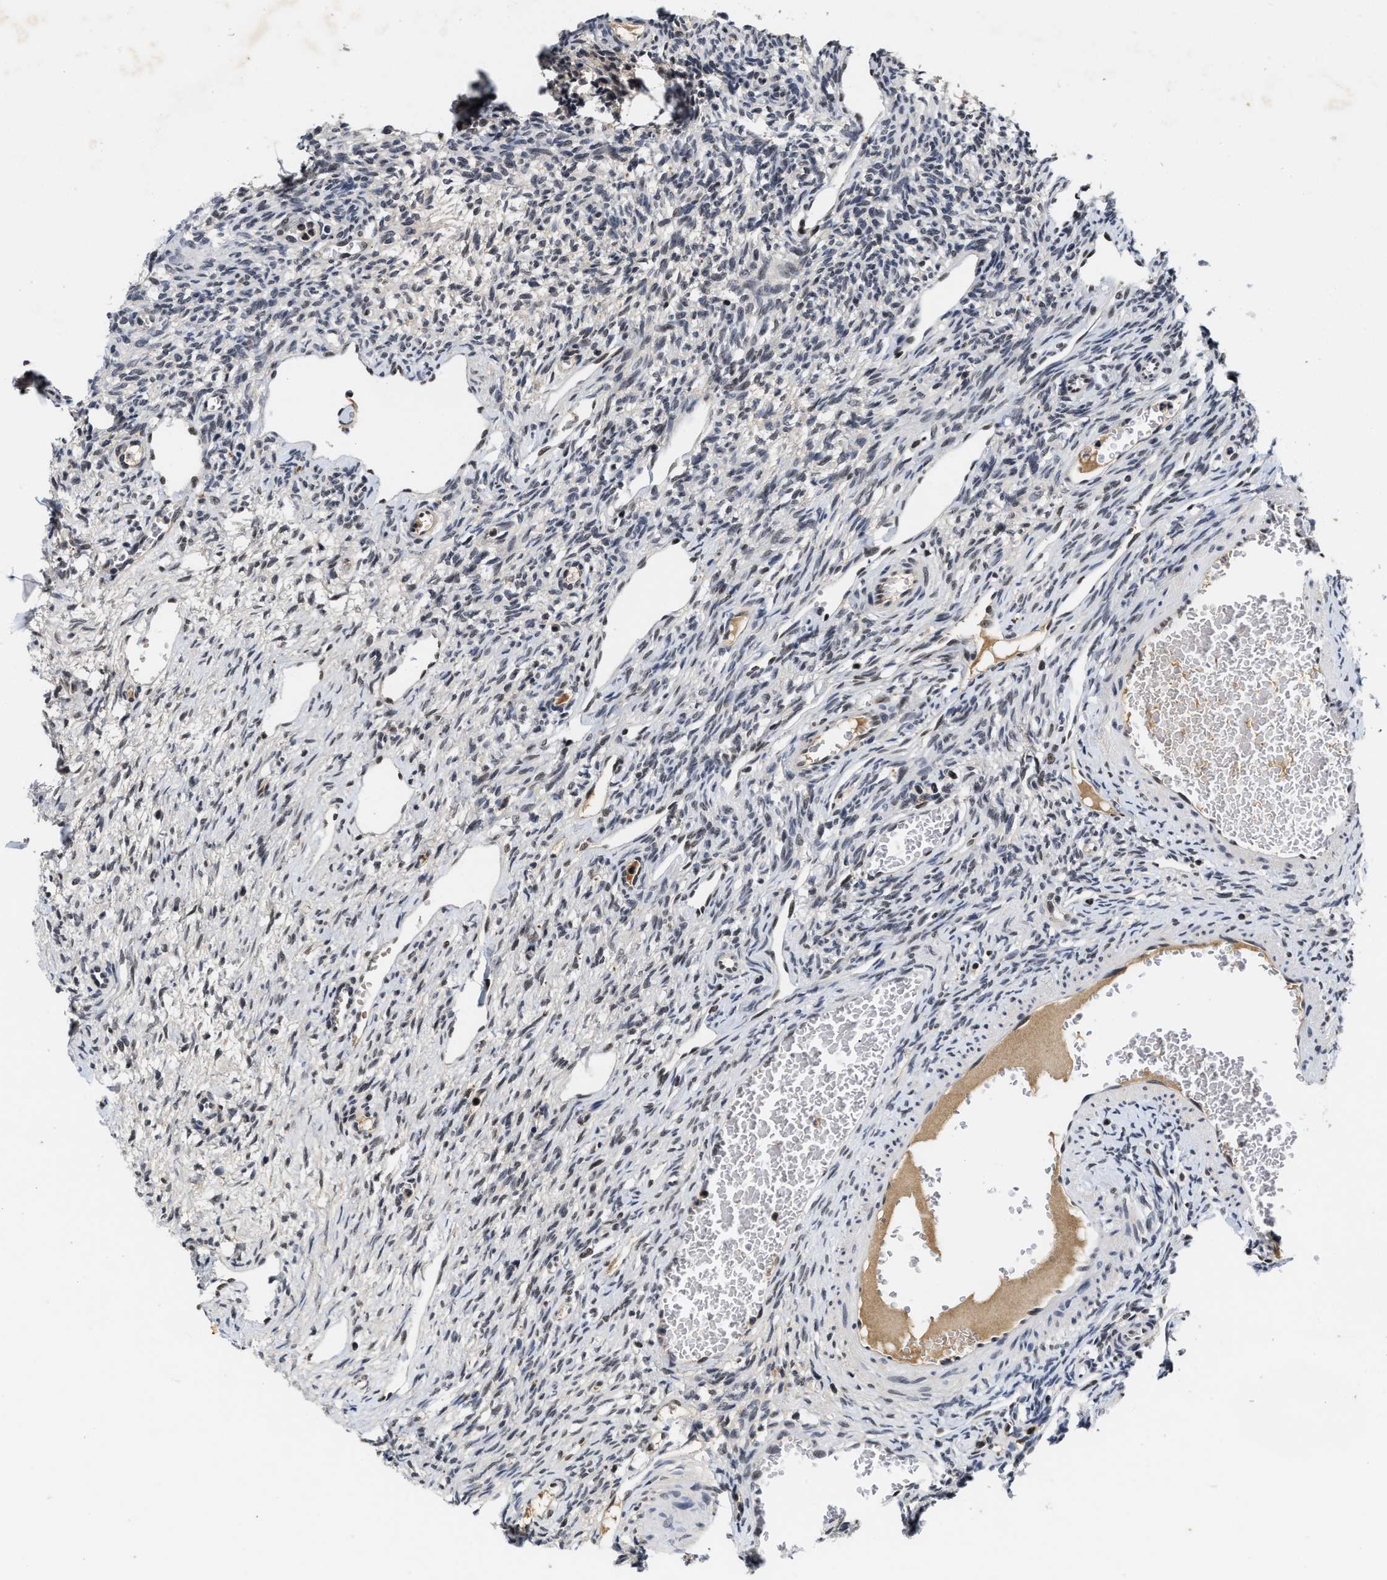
{"staining": {"intensity": "weak", "quantity": "<25%", "location": "nuclear"}, "tissue": "ovary", "cell_type": "Ovarian stroma cells", "image_type": "normal", "snomed": [{"axis": "morphology", "description": "Normal tissue, NOS"}, {"axis": "topography", "description": "Ovary"}], "caption": "Immunohistochemistry image of unremarkable ovary: ovary stained with DAB demonstrates no significant protein staining in ovarian stroma cells. (DAB immunohistochemistry (IHC), high magnification).", "gene": "INIP", "patient": {"sex": "female", "age": 33}}